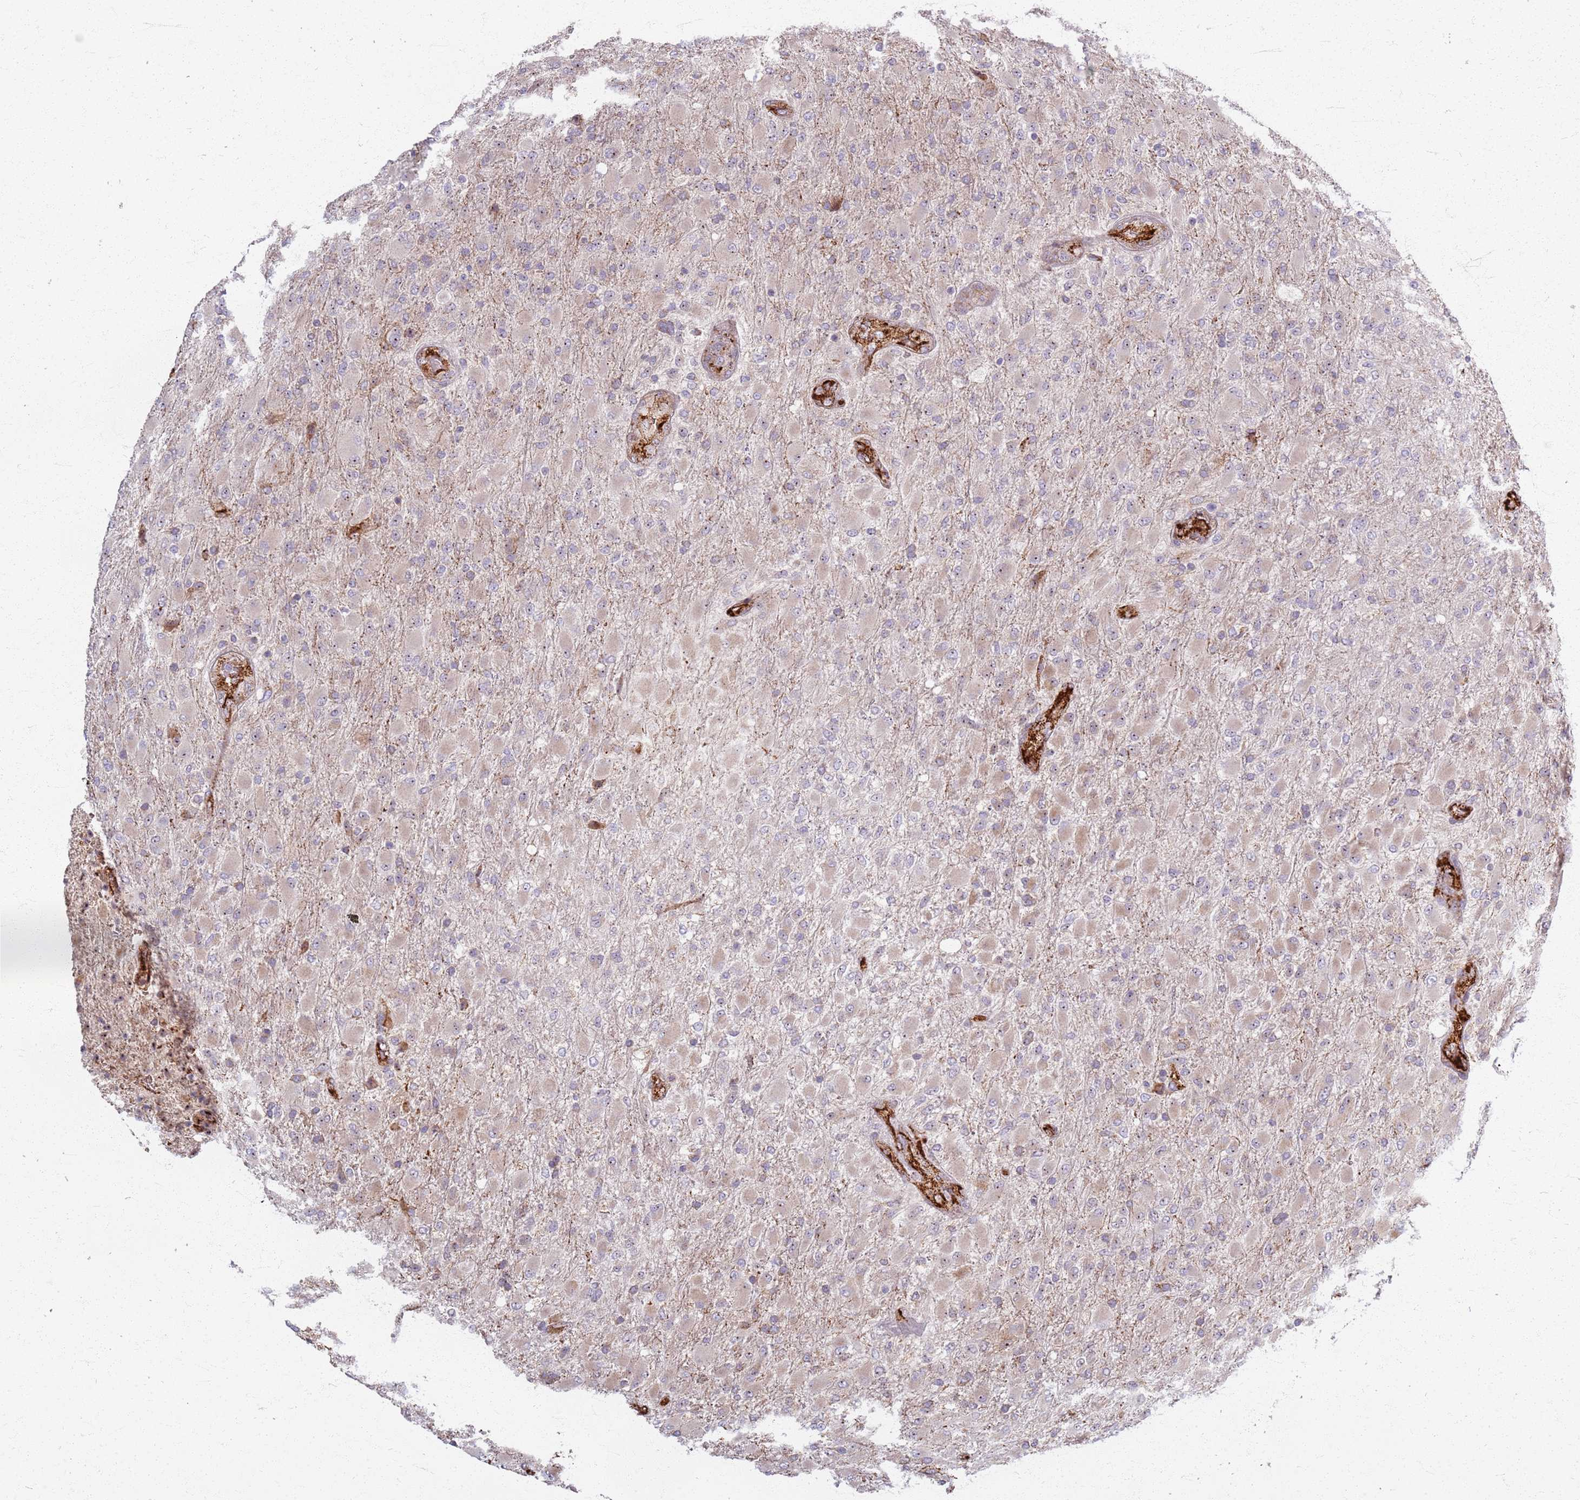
{"staining": {"intensity": "weak", "quantity": ">75%", "location": "cytoplasmic/membranous,nuclear"}, "tissue": "glioma", "cell_type": "Tumor cells", "image_type": "cancer", "snomed": [{"axis": "morphology", "description": "Glioma, malignant, Low grade"}, {"axis": "topography", "description": "Brain"}], "caption": "The immunohistochemical stain labels weak cytoplasmic/membranous and nuclear expression in tumor cells of malignant glioma (low-grade) tissue.", "gene": "KRI1", "patient": {"sex": "male", "age": 65}}